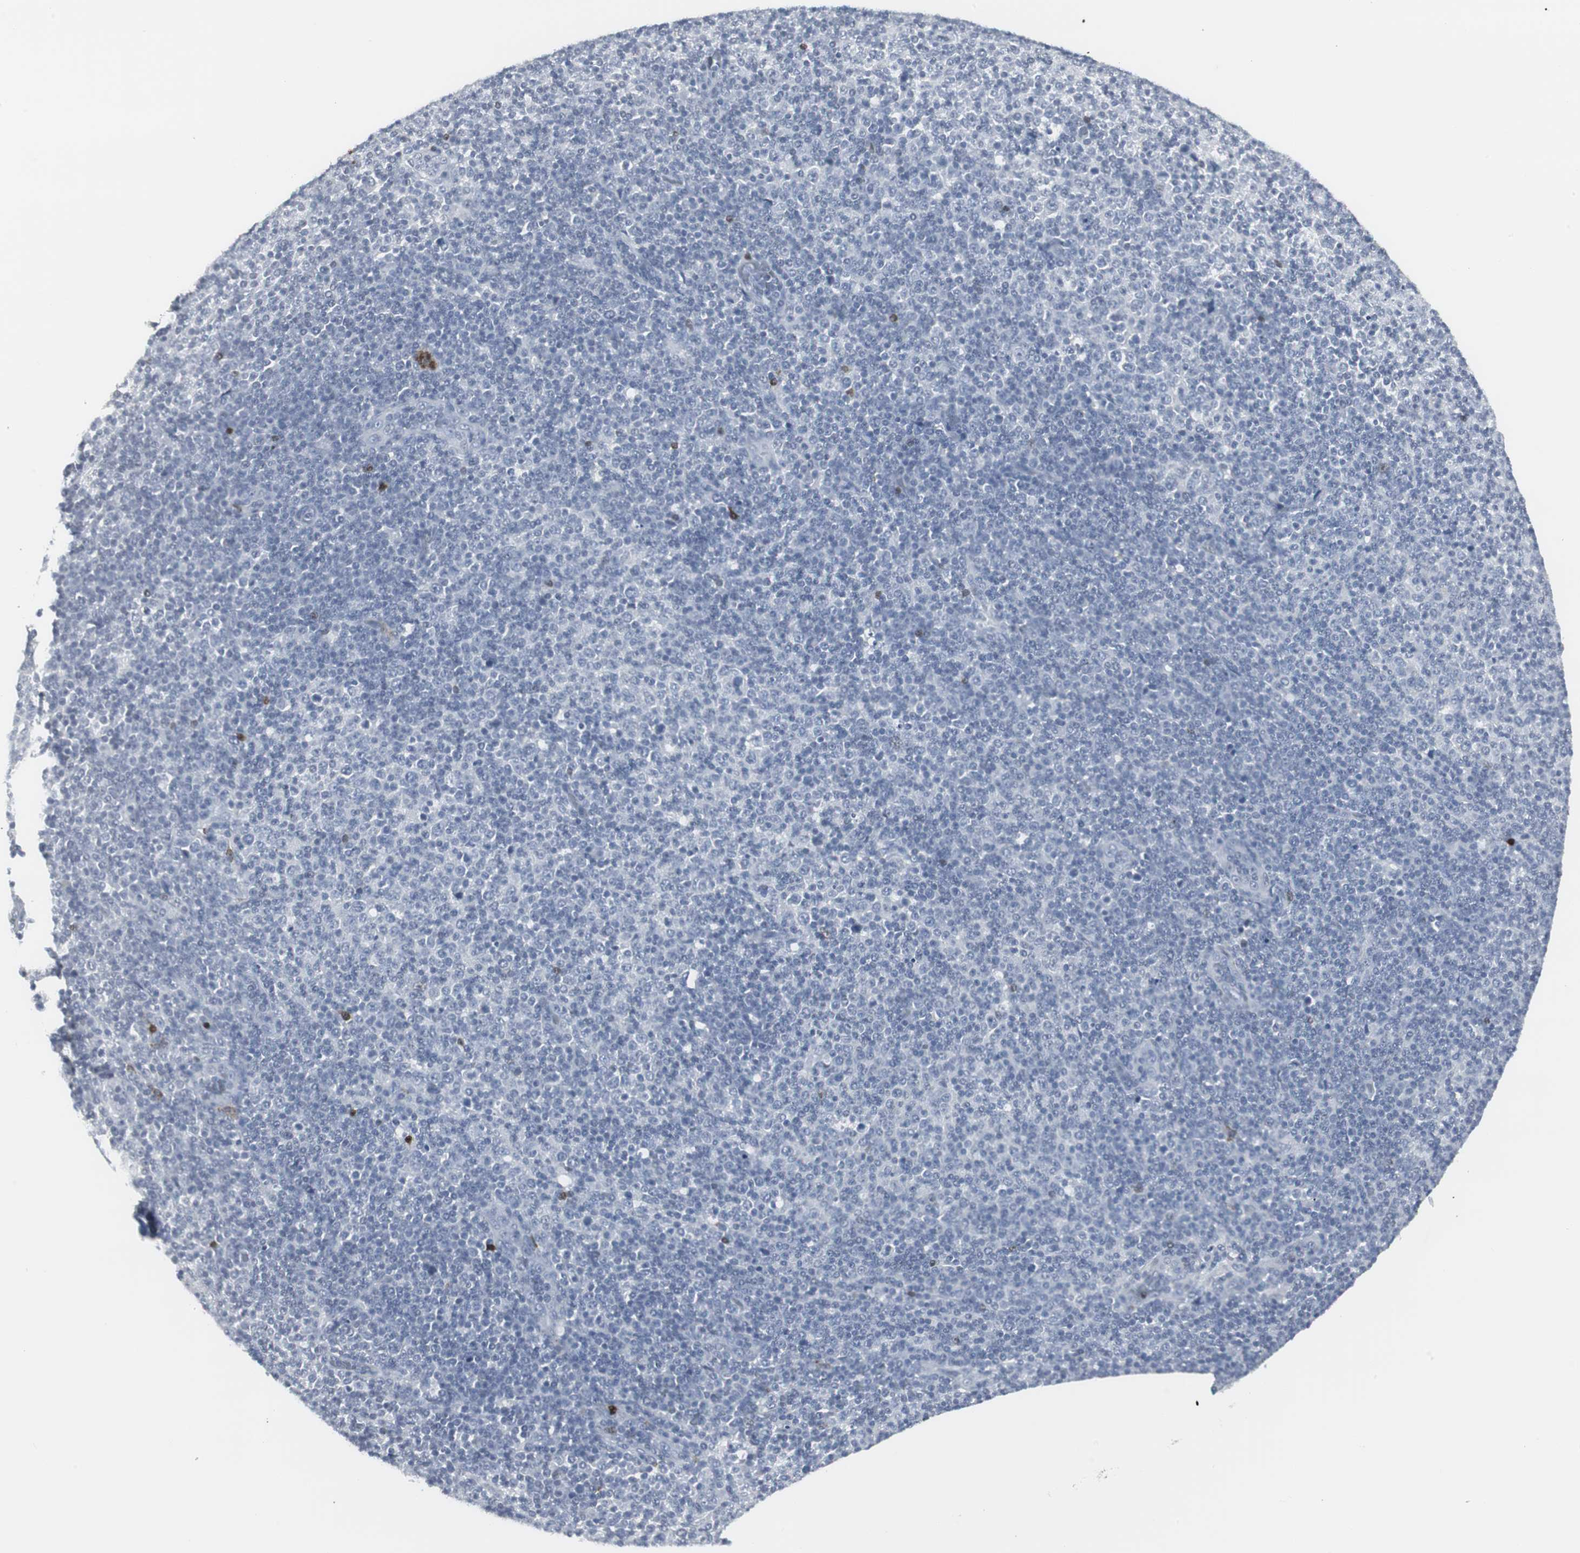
{"staining": {"intensity": "negative", "quantity": "none", "location": "none"}, "tissue": "lymphoma", "cell_type": "Tumor cells", "image_type": "cancer", "snomed": [{"axis": "morphology", "description": "Malignant lymphoma, non-Hodgkin's type, Low grade"}, {"axis": "topography", "description": "Lymph node"}], "caption": "IHC histopathology image of human low-grade malignant lymphoma, non-Hodgkin's type stained for a protein (brown), which shows no positivity in tumor cells.", "gene": "PPP1R14A", "patient": {"sex": "male", "age": 70}}